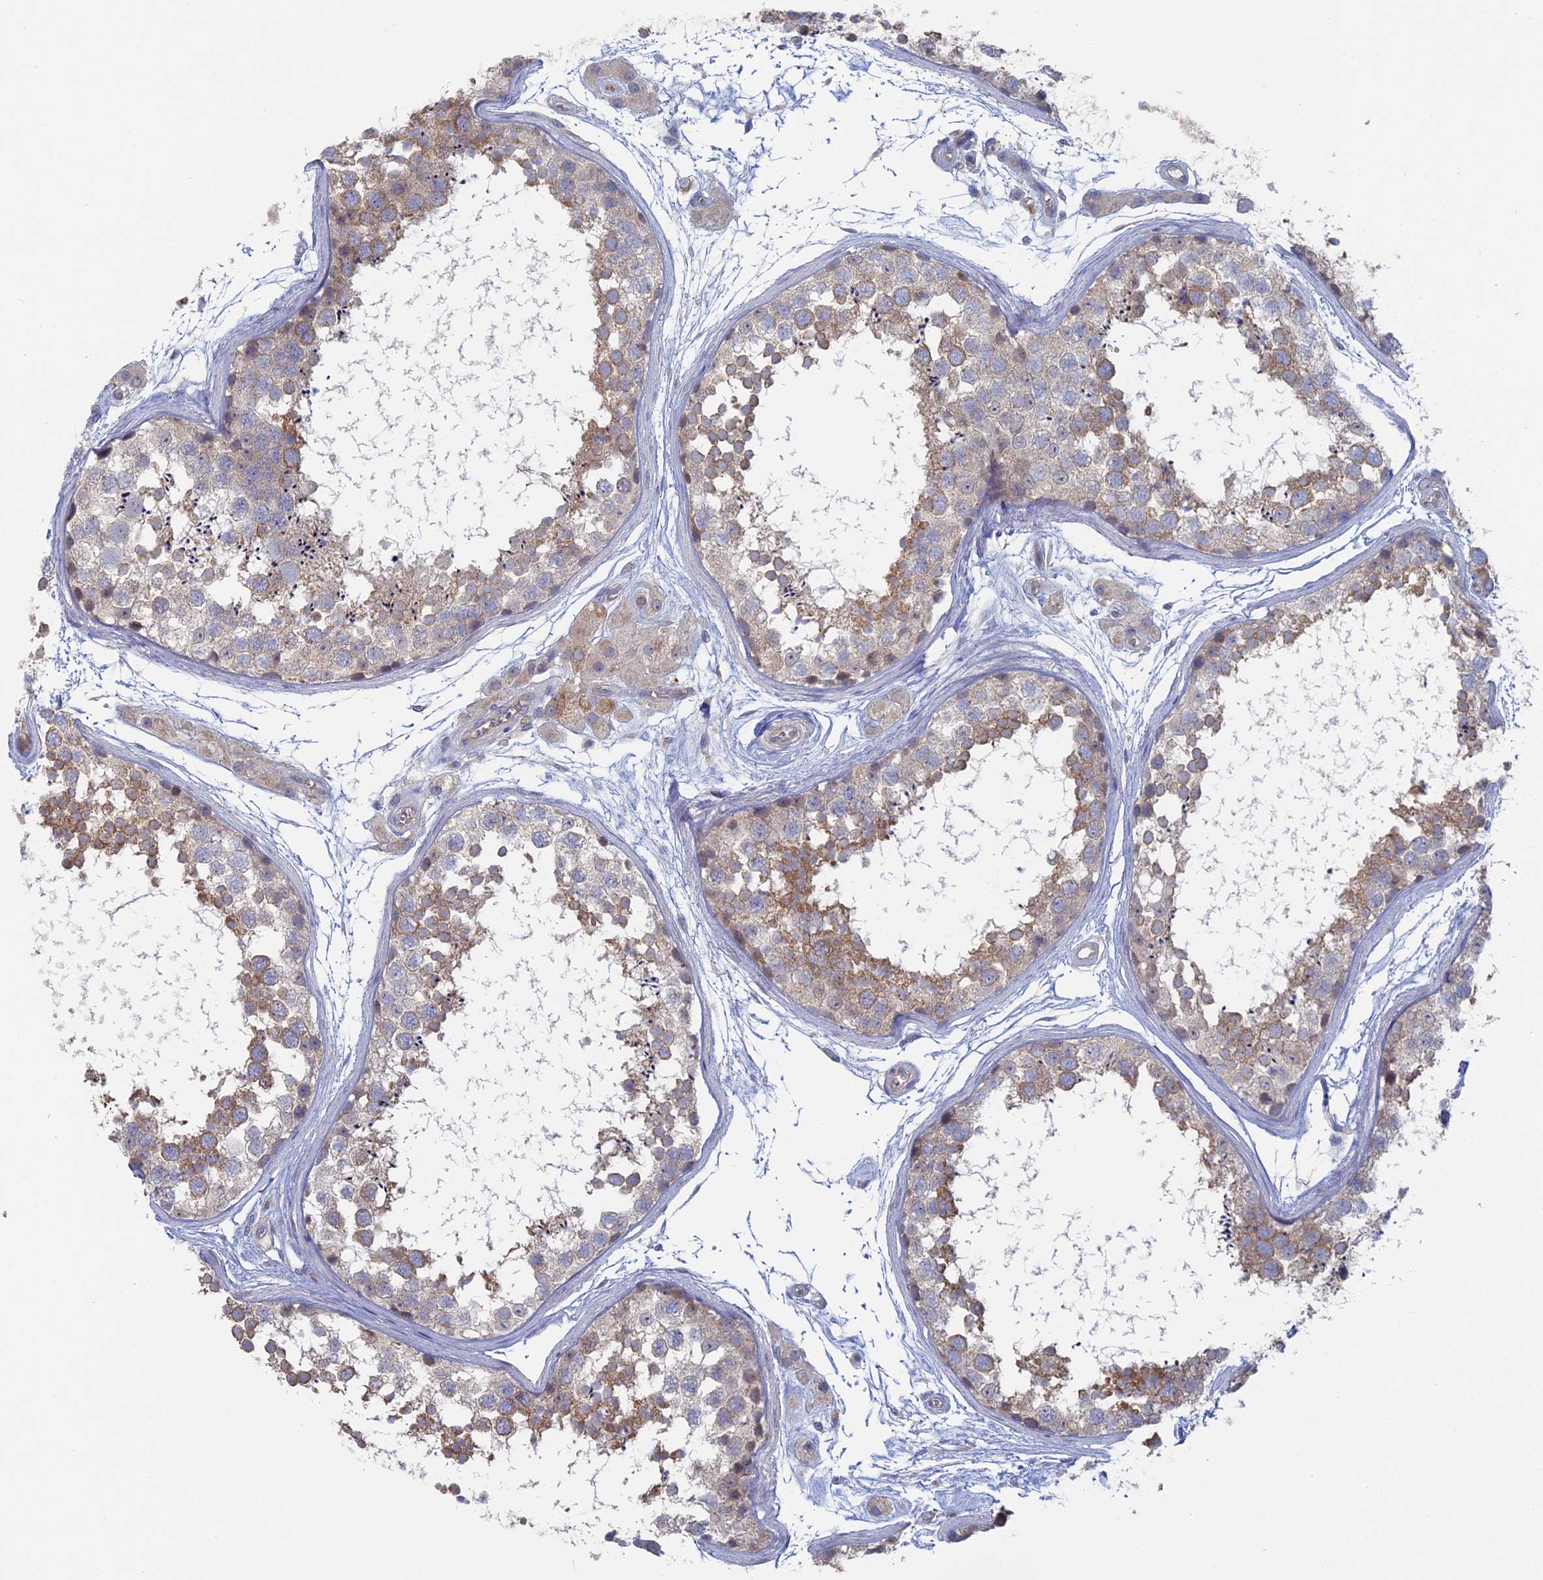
{"staining": {"intensity": "moderate", "quantity": "<25%", "location": "cytoplasmic/membranous"}, "tissue": "testis", "cell_type": "Cells in seminiferous ducts", "image_type": "normal", "snomed": [{"axis": "morphology", "description": "Normal tissue, NOS"}, {"axis": "topography", "description": "Testis"}], "caption": "IHC image of normal human testis stained for a protein (brown), which demonstrates low levels of moderate cytoplasmic/membranous staining in about <25% of cells in seminiferous ducts.", "gene": "TBC1D30", "patient": {"sex": "male", "age": 56}}